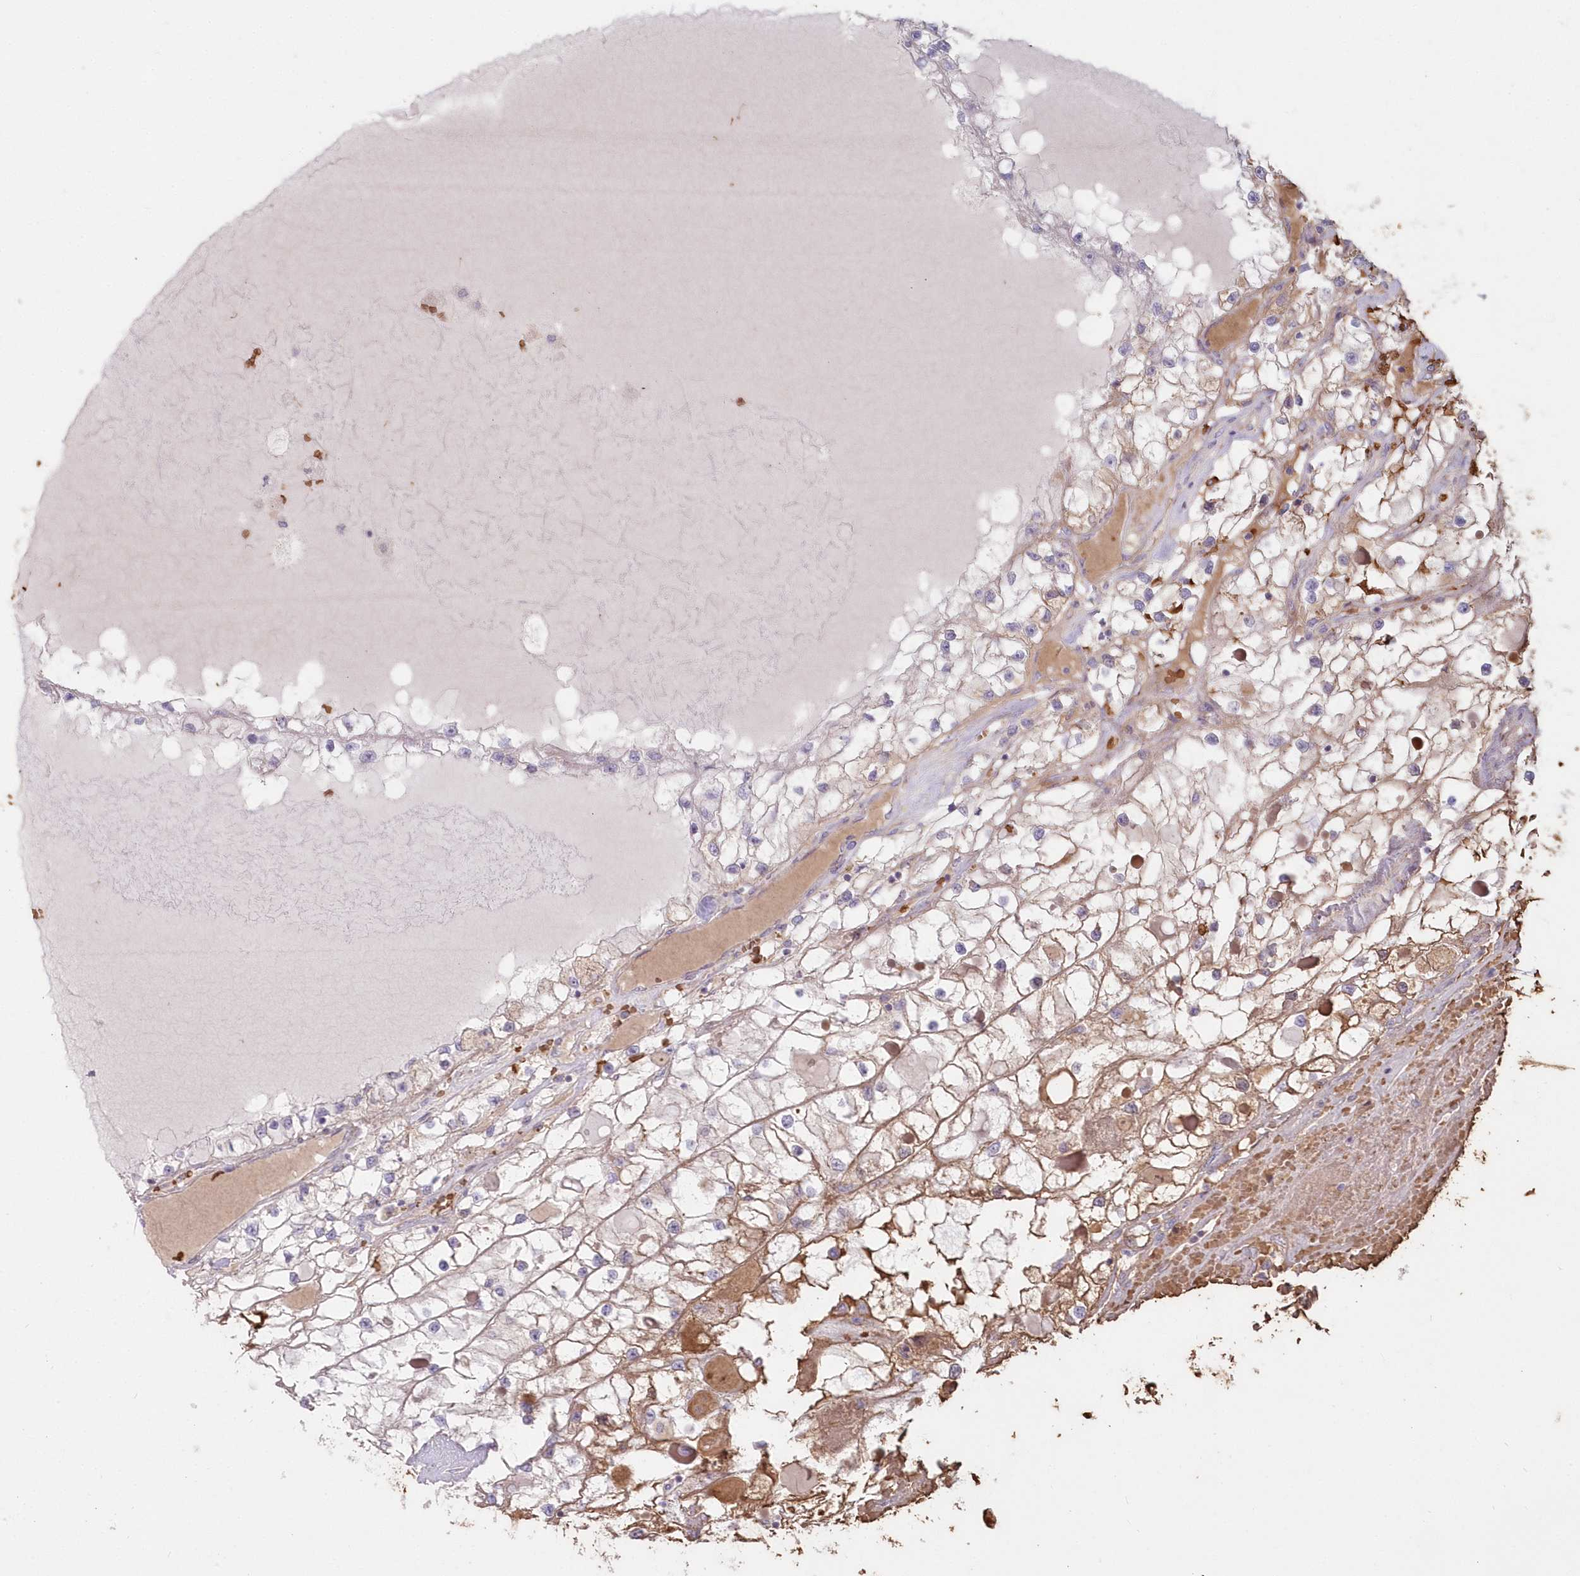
{"staining": {"intensity": "weak", "quantity": "<25%", "location": "cytoplasmic/membranous"}, "tissue": "renal cancer", "cell_type": "Tumor cells", "image_type": "cancer", "snomed": [{"axis": "morphology", "description": "Adenocarcinoma, NOS"}, {"axis": "topography", "description": "Kidney"}], "caption": "DAB (3,3'-diaminobenzidine) immunohistochemical staining of human renal adenocarcinoma reveals no significant expression in tumor cells. Nuclei are stained in blue.", "gene": "SERINC1", "patient": {"sex": "male", "age": 68}}